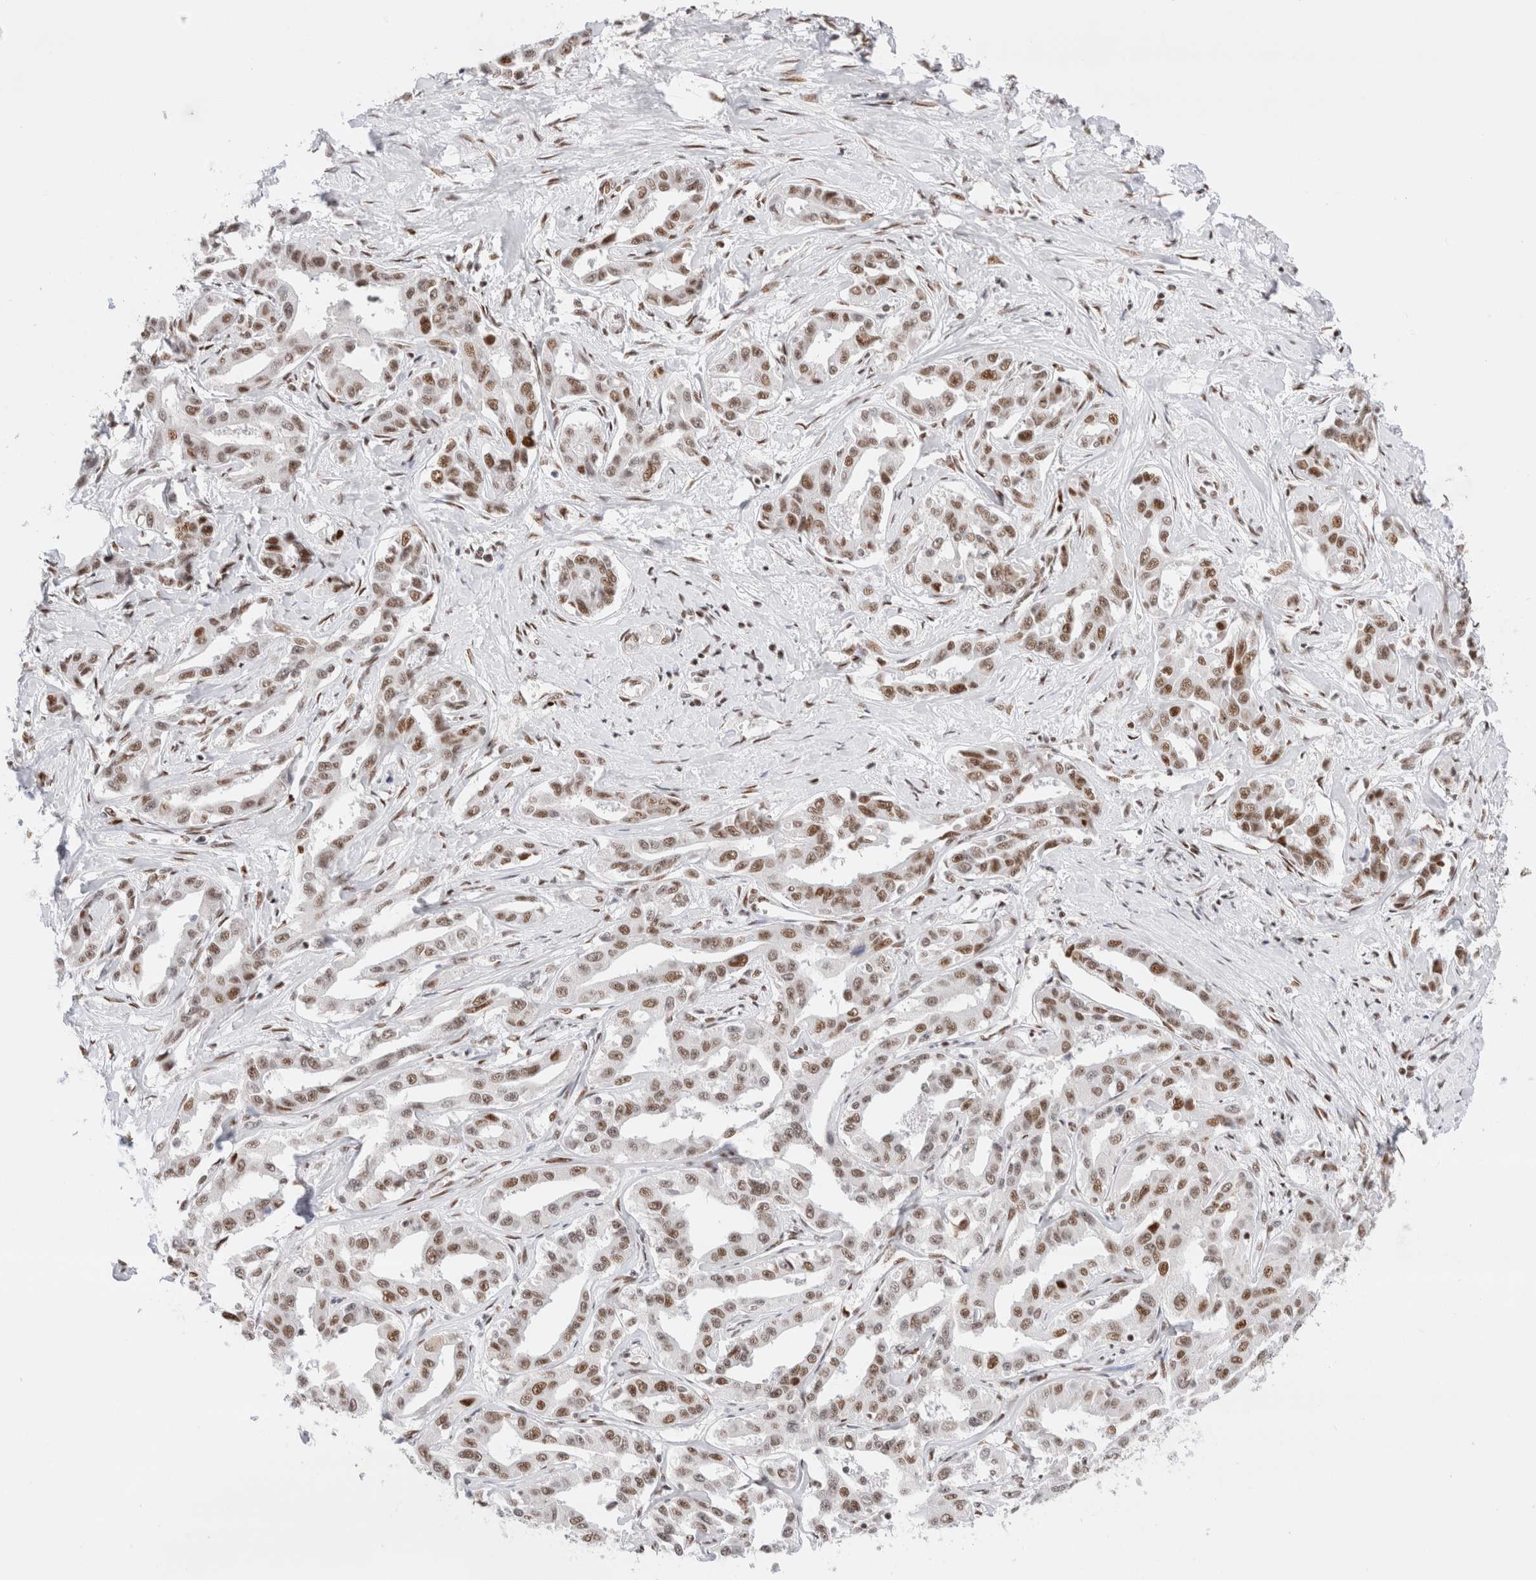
{"staining": {"intensity": "weak", "quantity": ">75%", "location": "cytoplasmic/membranous,nuclear"}, "tissue": "liver cancer", "cell_type": "Tumor cells", "image_type": "cancer", "snomed": [{"axis": "morphology", "description": "Cholangiocarcinoma"}, {"axis": "topography", "description": "Liver"}], "caption": "This micrograph shows liver cholangiocarcinoma stained with immunohistochemistry to label a protein in brown. The cytoplasmic/membranous and nuclear of tumor cells show weak positivity for the protein. Nuclei are counter-stained blue.", "gene": "ZNF282", "patient": {"sex": "male", "age": 59}}